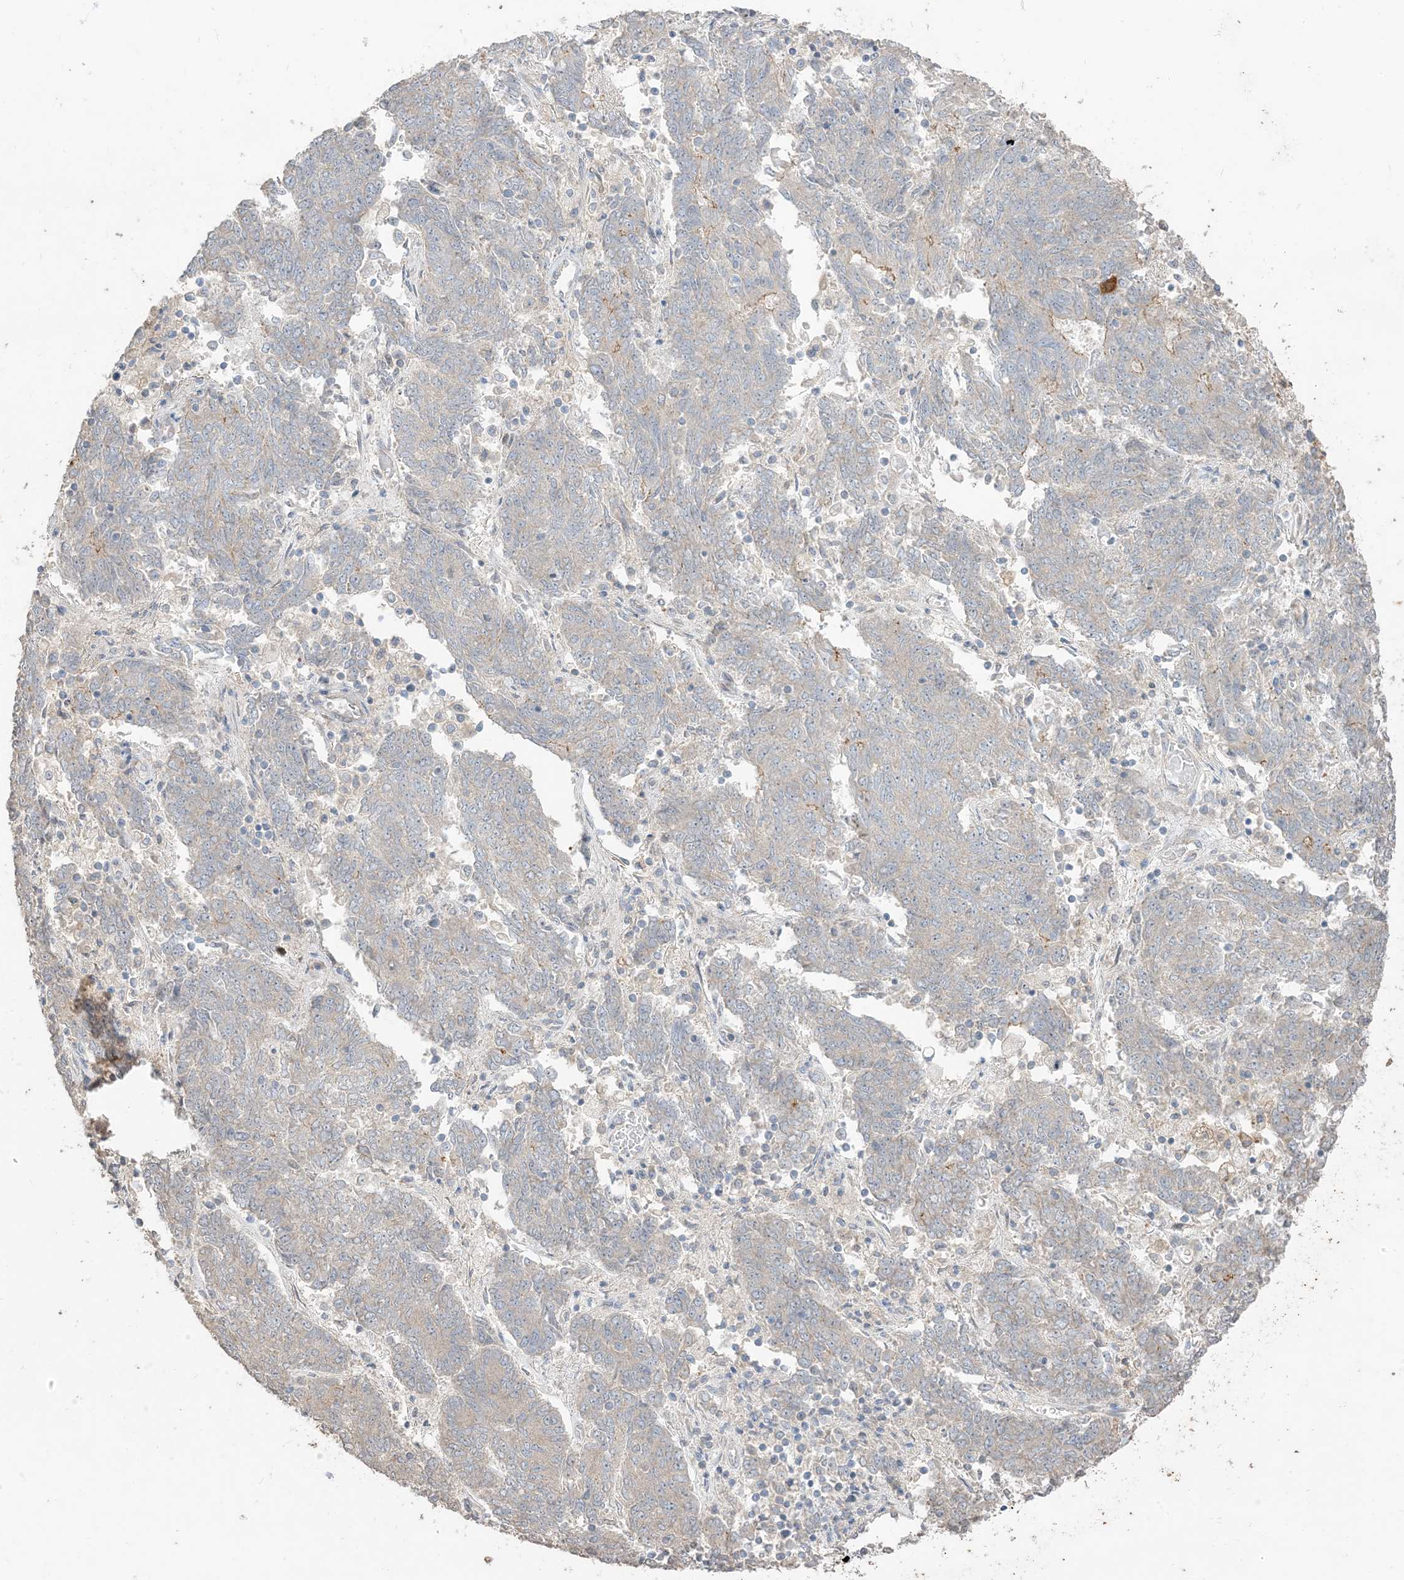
{"staining": {"intensity": "negative", "quantity": "none", "location": "none"}, "tissue": "endometrial cancer", "cell_type": "Tumor cells", "image_type": "cancer", "snomed": [{"axis": "morphology", "description": "Adenocarcinoma, NOS"}, {"axis": "topography", "description": "Endometrium"}], "caption": "Immunohistochemistry (IHC) photomicrograph of human endometrial adenocarcinoma stained for a protein (brown), which shows no positivity in tumor cells.", "gene": "RNF175", "patient": {"sex": "female", "age": 80}}